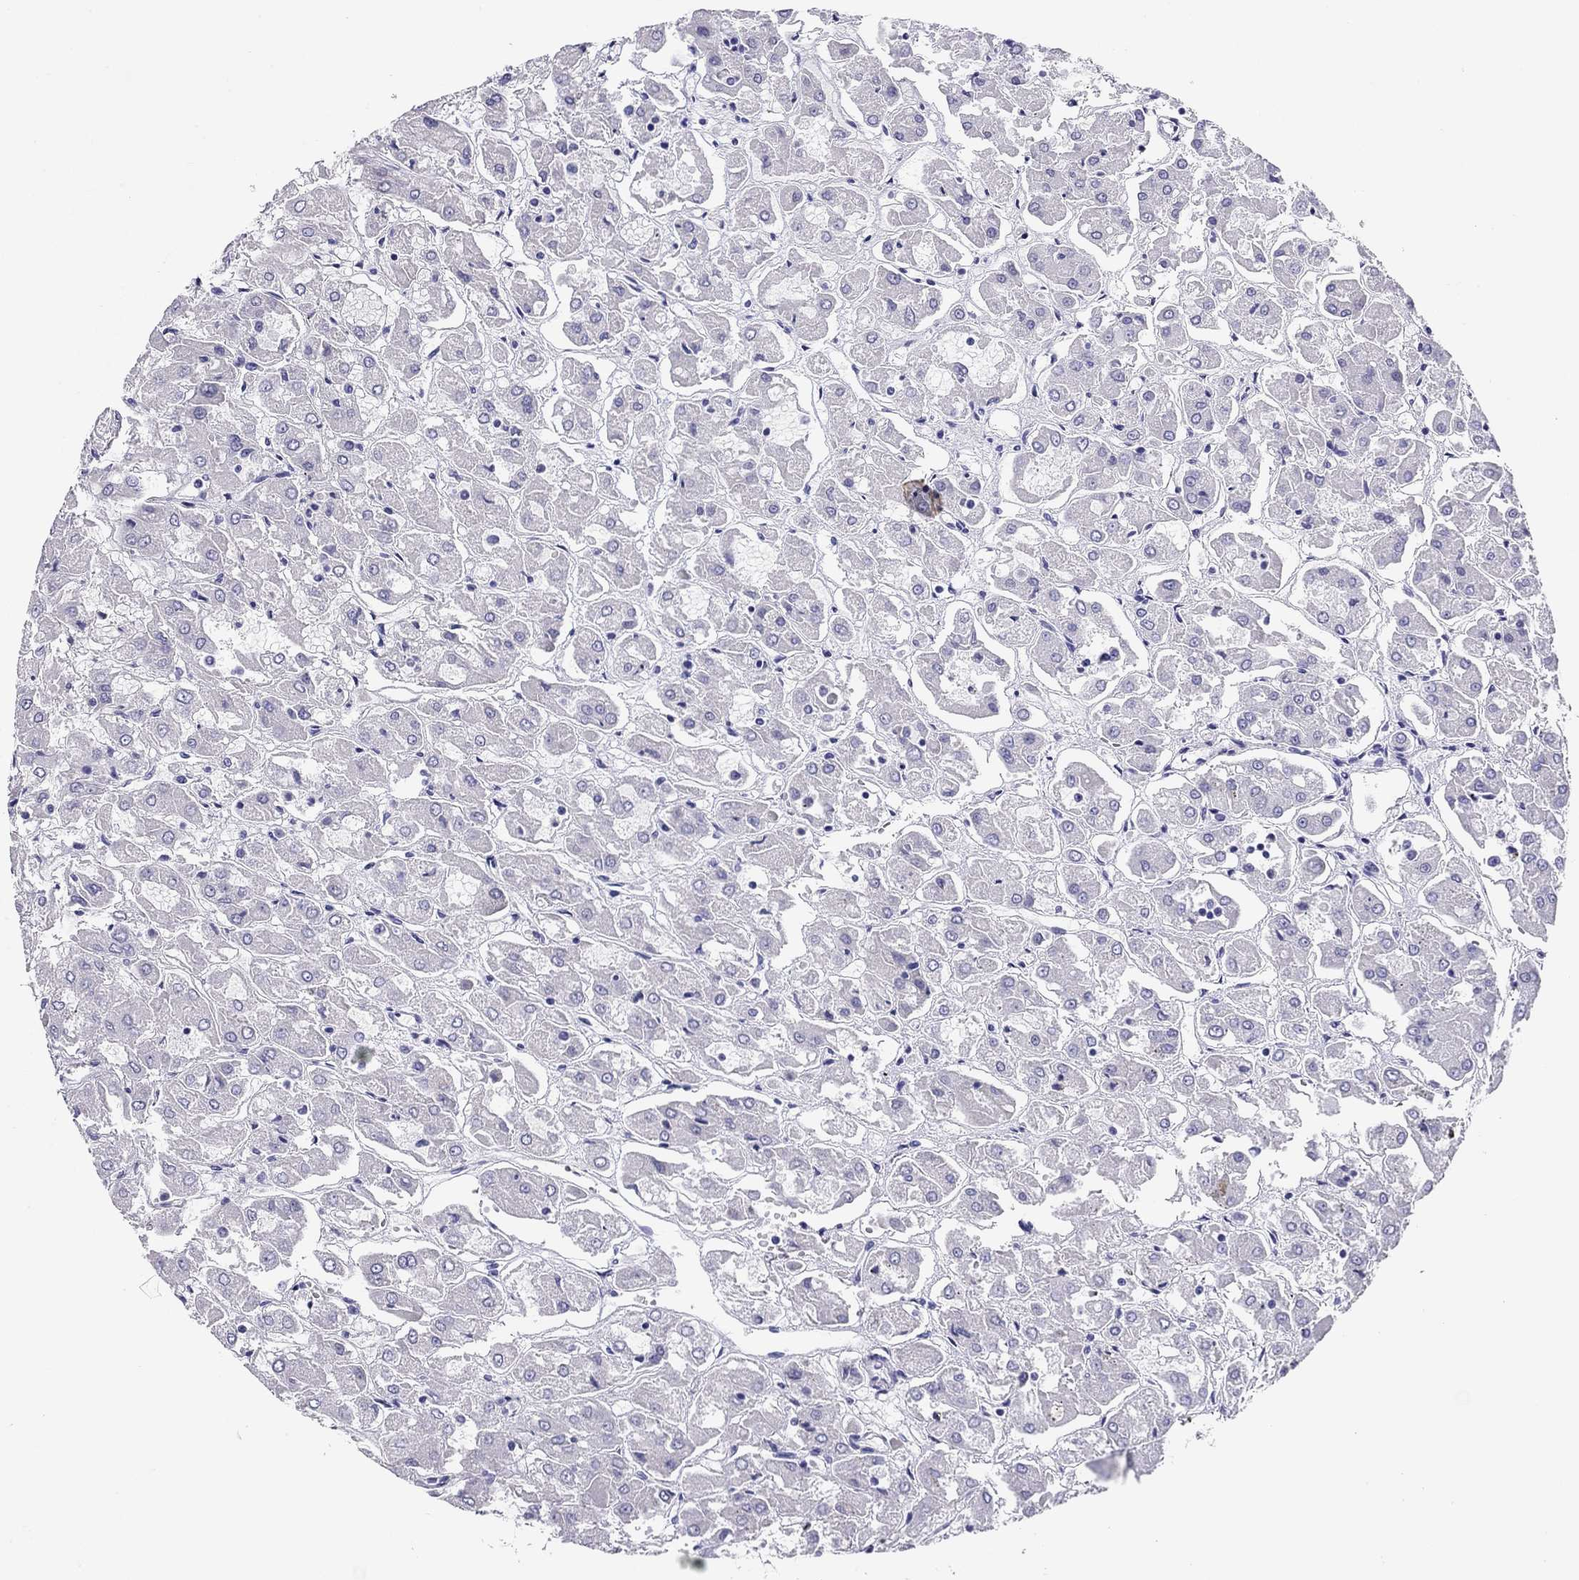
{"staining": {"intensity": "negative", "quantity": "none", "location": "none"}, "tissue": "renal cancer", "cell_type": "Tumor cells", "image_type": "cancer", "snomed": [{"axis": "morphology", "description": "Adenocarcinoma, NOS"}, {"axis": "topography", "description": "Kidney"}], "caption": "This is an immunohistochemistry (IHC) micrograph of renal cancer (adenocarcinoma). There is no staining in tumor cells.", "gene": "LRIT2", "patient": {"sex": "male", "age": 72}}